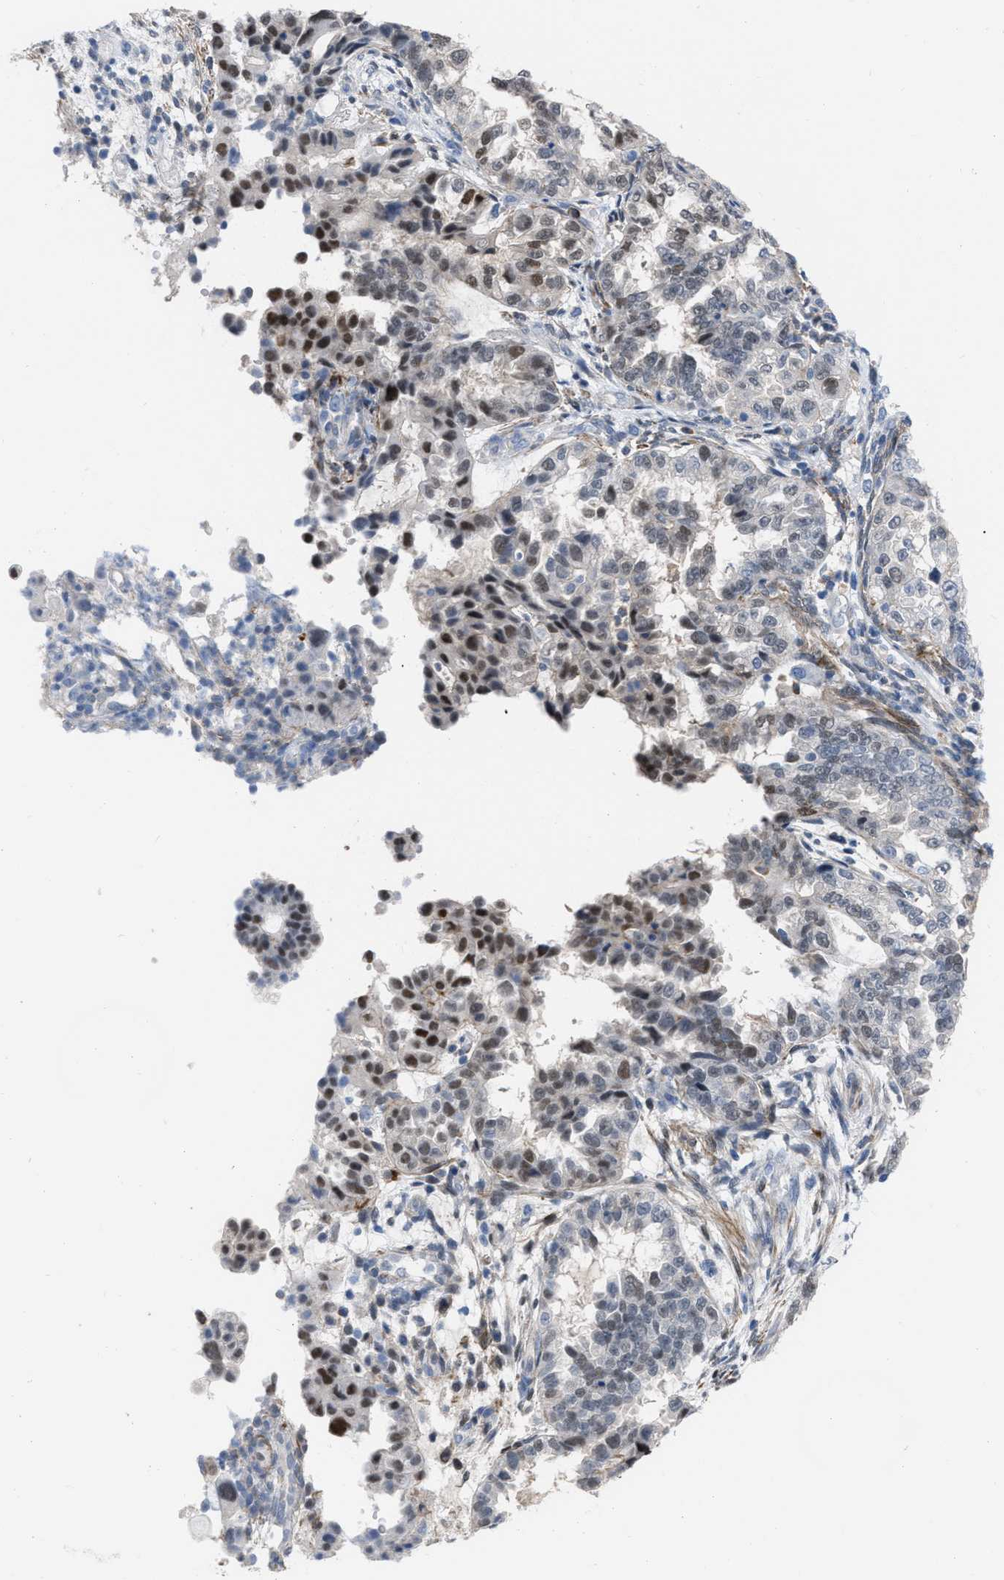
{"staining": {"intensity": "moderate", "quantity": "<25%", "location": "nuclear"}, "tissue": "endometrial cancer", "cell_type": "Tumor cells", "image_type": "cancer", "snomed": [{"axis": "morphology", "description": "Adenocarcinoma, NOS"}, {"axis": "topography", "description": "Endometrium"}], "caption": "Protein analysis of adenocarcinoma (endometrial) tissue reveals moderate nuclear positivity in approximately <25% of tumor cells.", "gene": "PRMT2", "patient": {"sex": "female", "age": 85}}